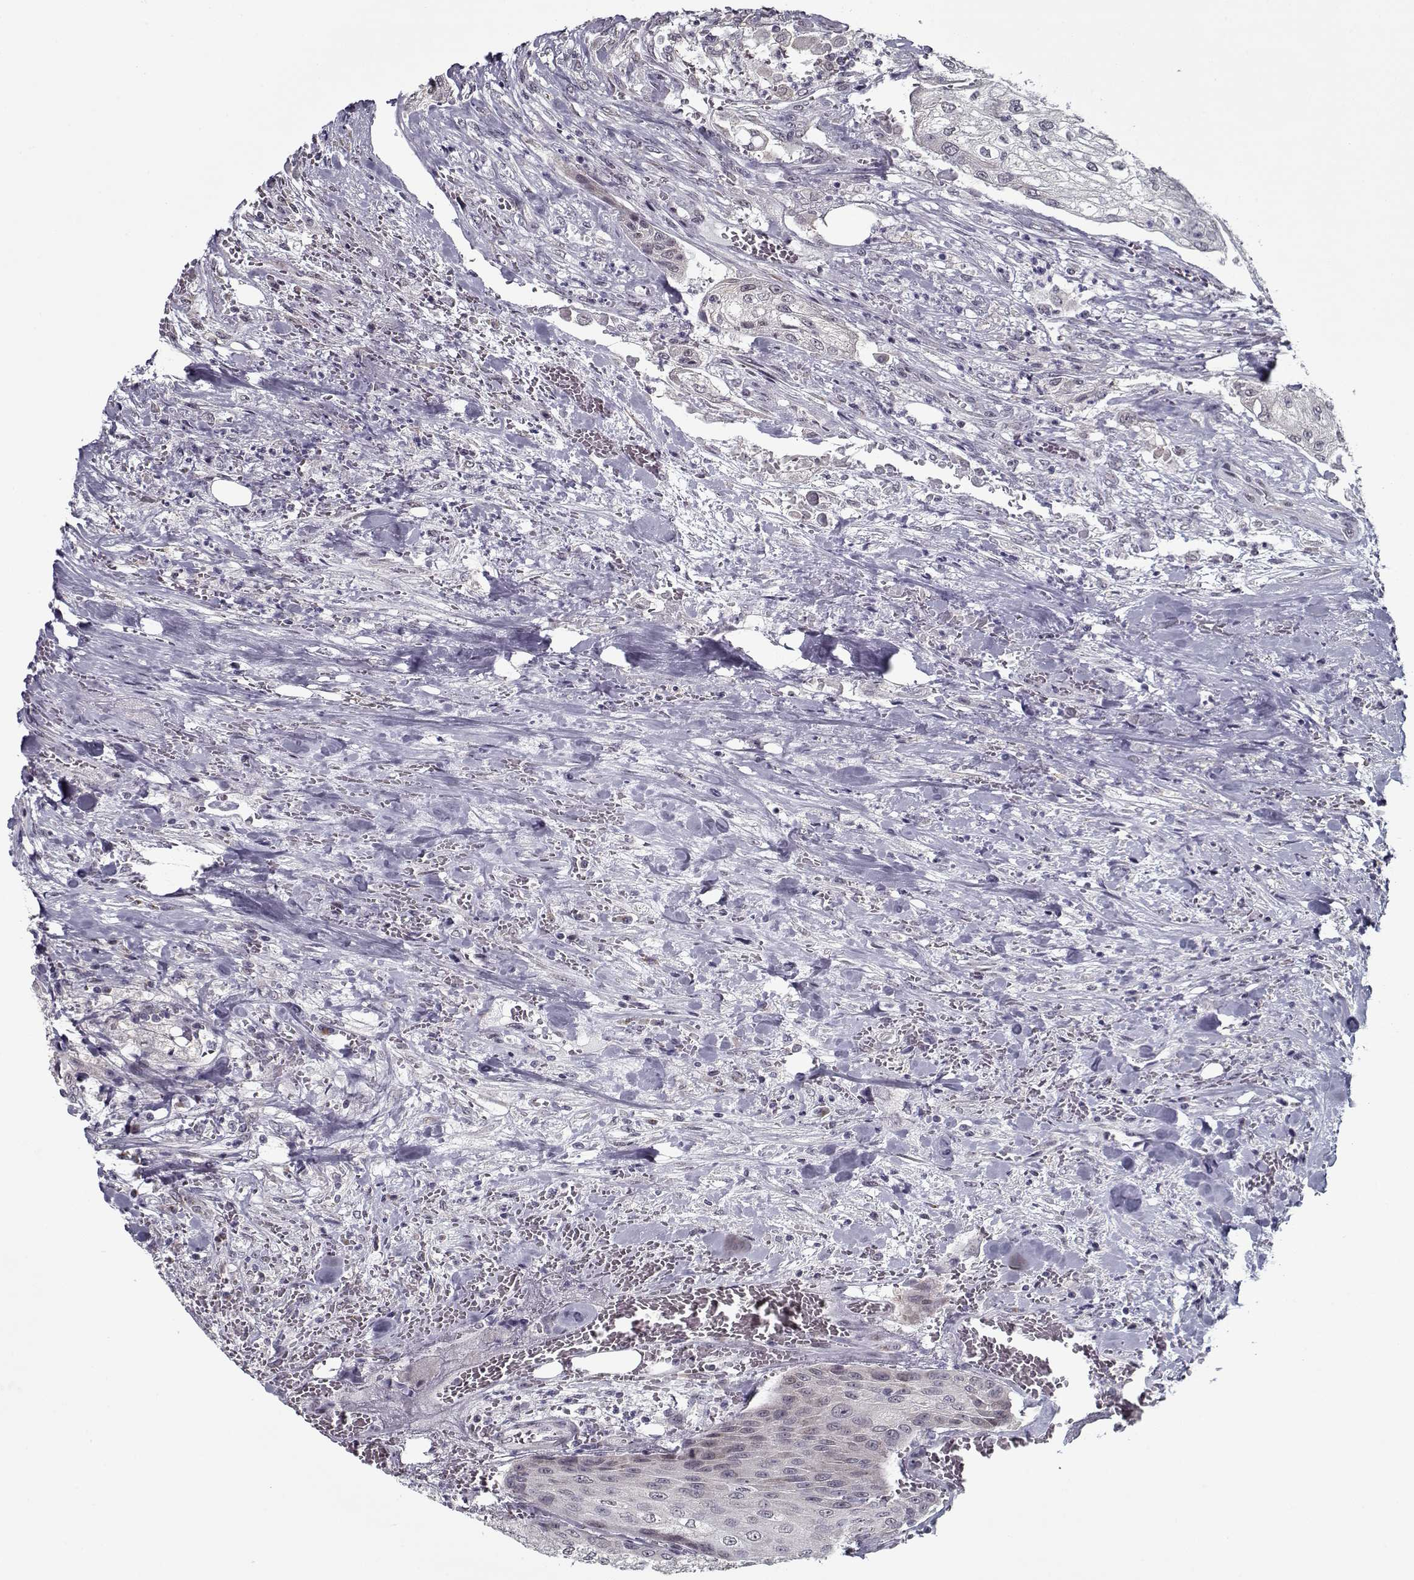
{"staining": {"intensity": "negative", "quantity": "none", "location": "none"}, "tissue": "urothelial cancer", "cell_type": "Tumor cells", "image_type": "cancer", "snomed": [{"axis": "morphology", "description": "Urothelial carcinoma, High grade"}, {"axis": "topography", "description": "Urinary bladder"}], "caption": "This is an immunohistochemistry image of urothelial cancer. There is no staining in tumor cells.", "gene": "SEC16B", "patient": {"sex": "male", "age": 62}}